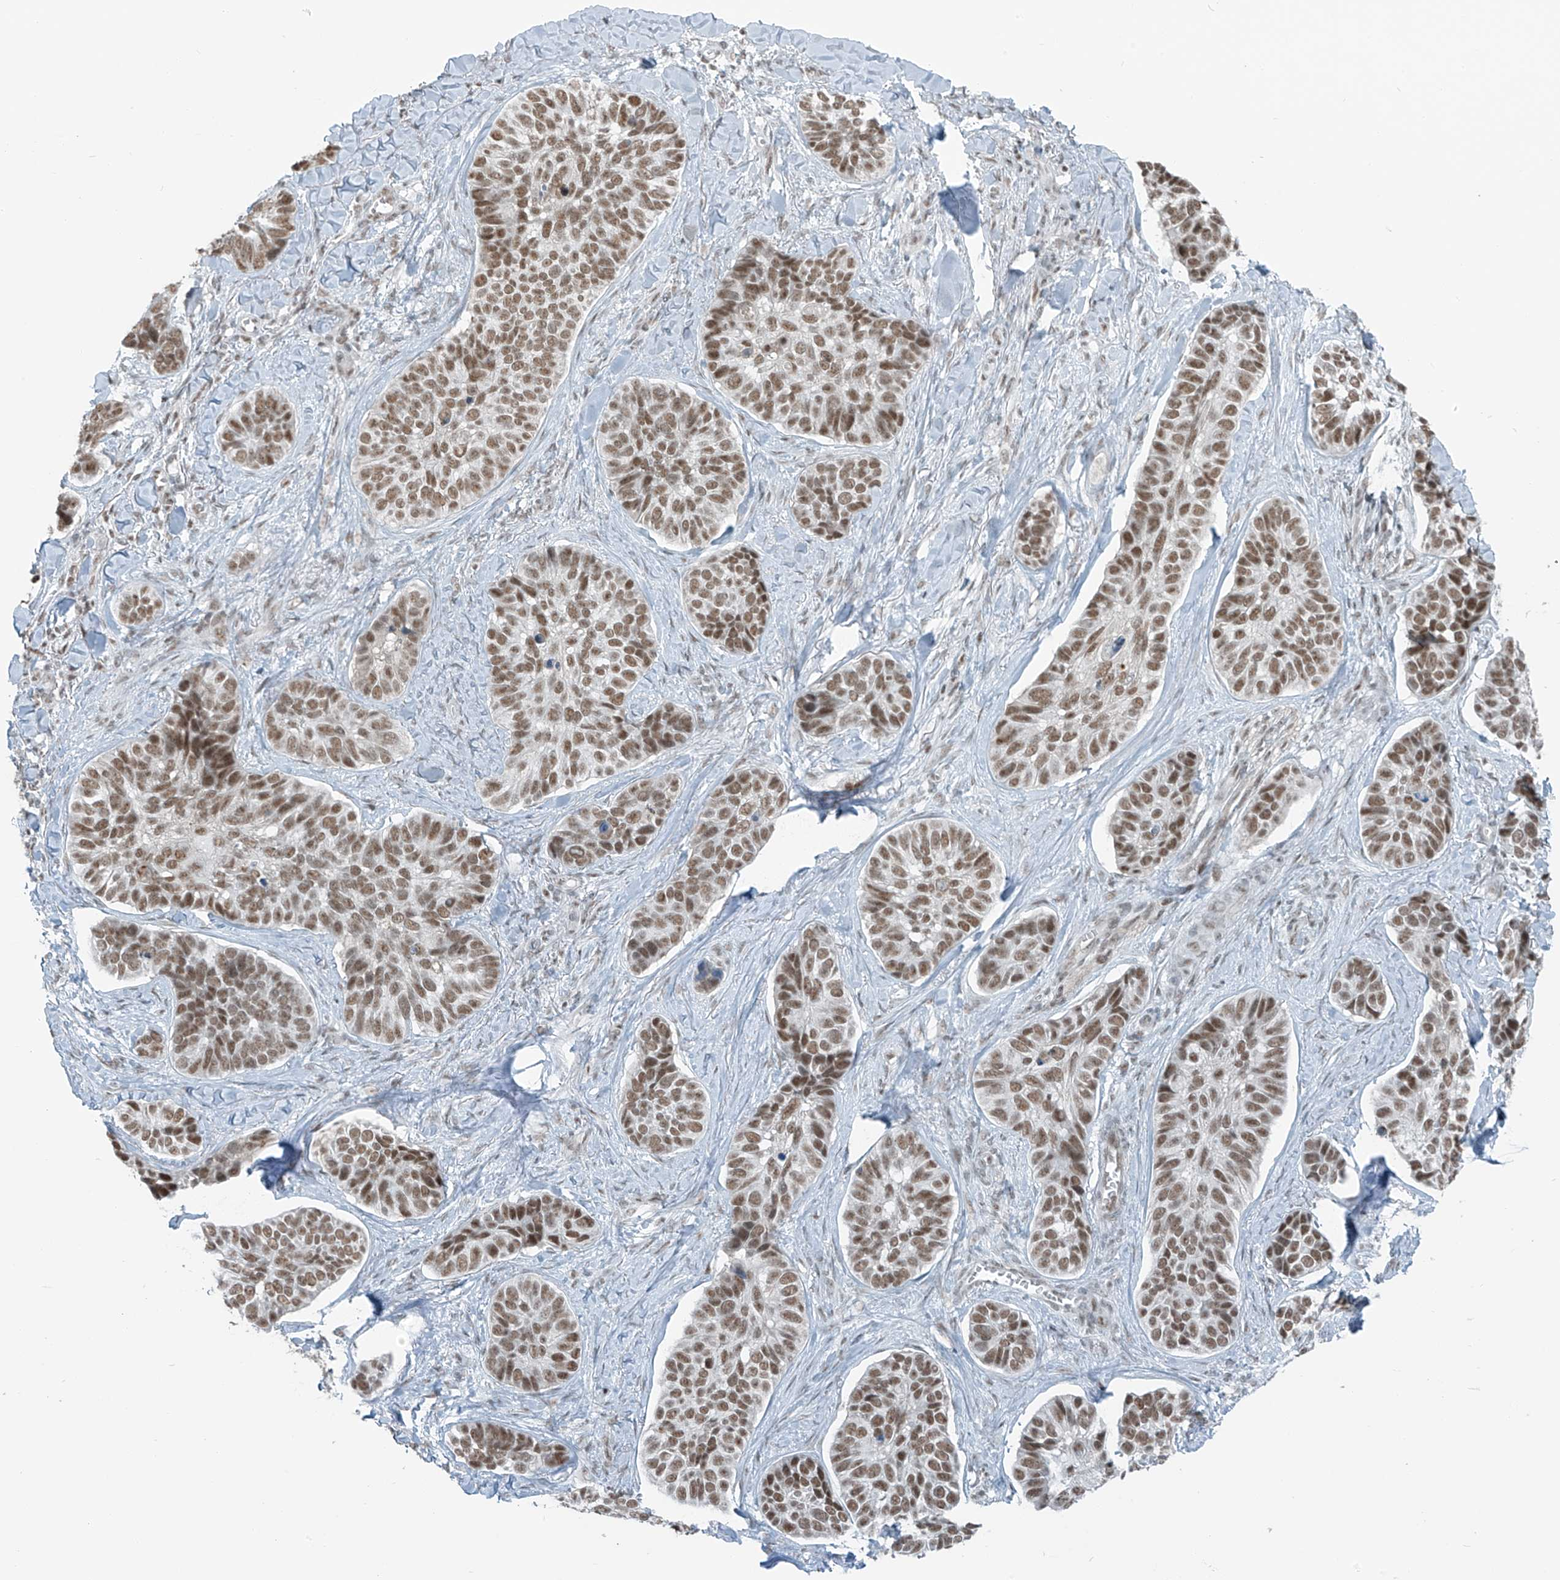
{"staining": {"intensity": "moderate", "quantity": ">75%", "location": "nuclear"}, "tissue": "skin cancer", "cell_type": "Tumor cells", "image_type": "cancer", "snomed": [{"axis": "morphology", "description": "Basal cell carcinoma"}, {"axis": "topography", "description": "Skin"}], "caption": "A photomicrograph showing moderate nuclear expression in about >75% of tumor cells in skin cancer, as visualized by brown immunohistochemical staining.", "gene": "WRNIP1", "patient": {"sex": "male", "age": 62}}